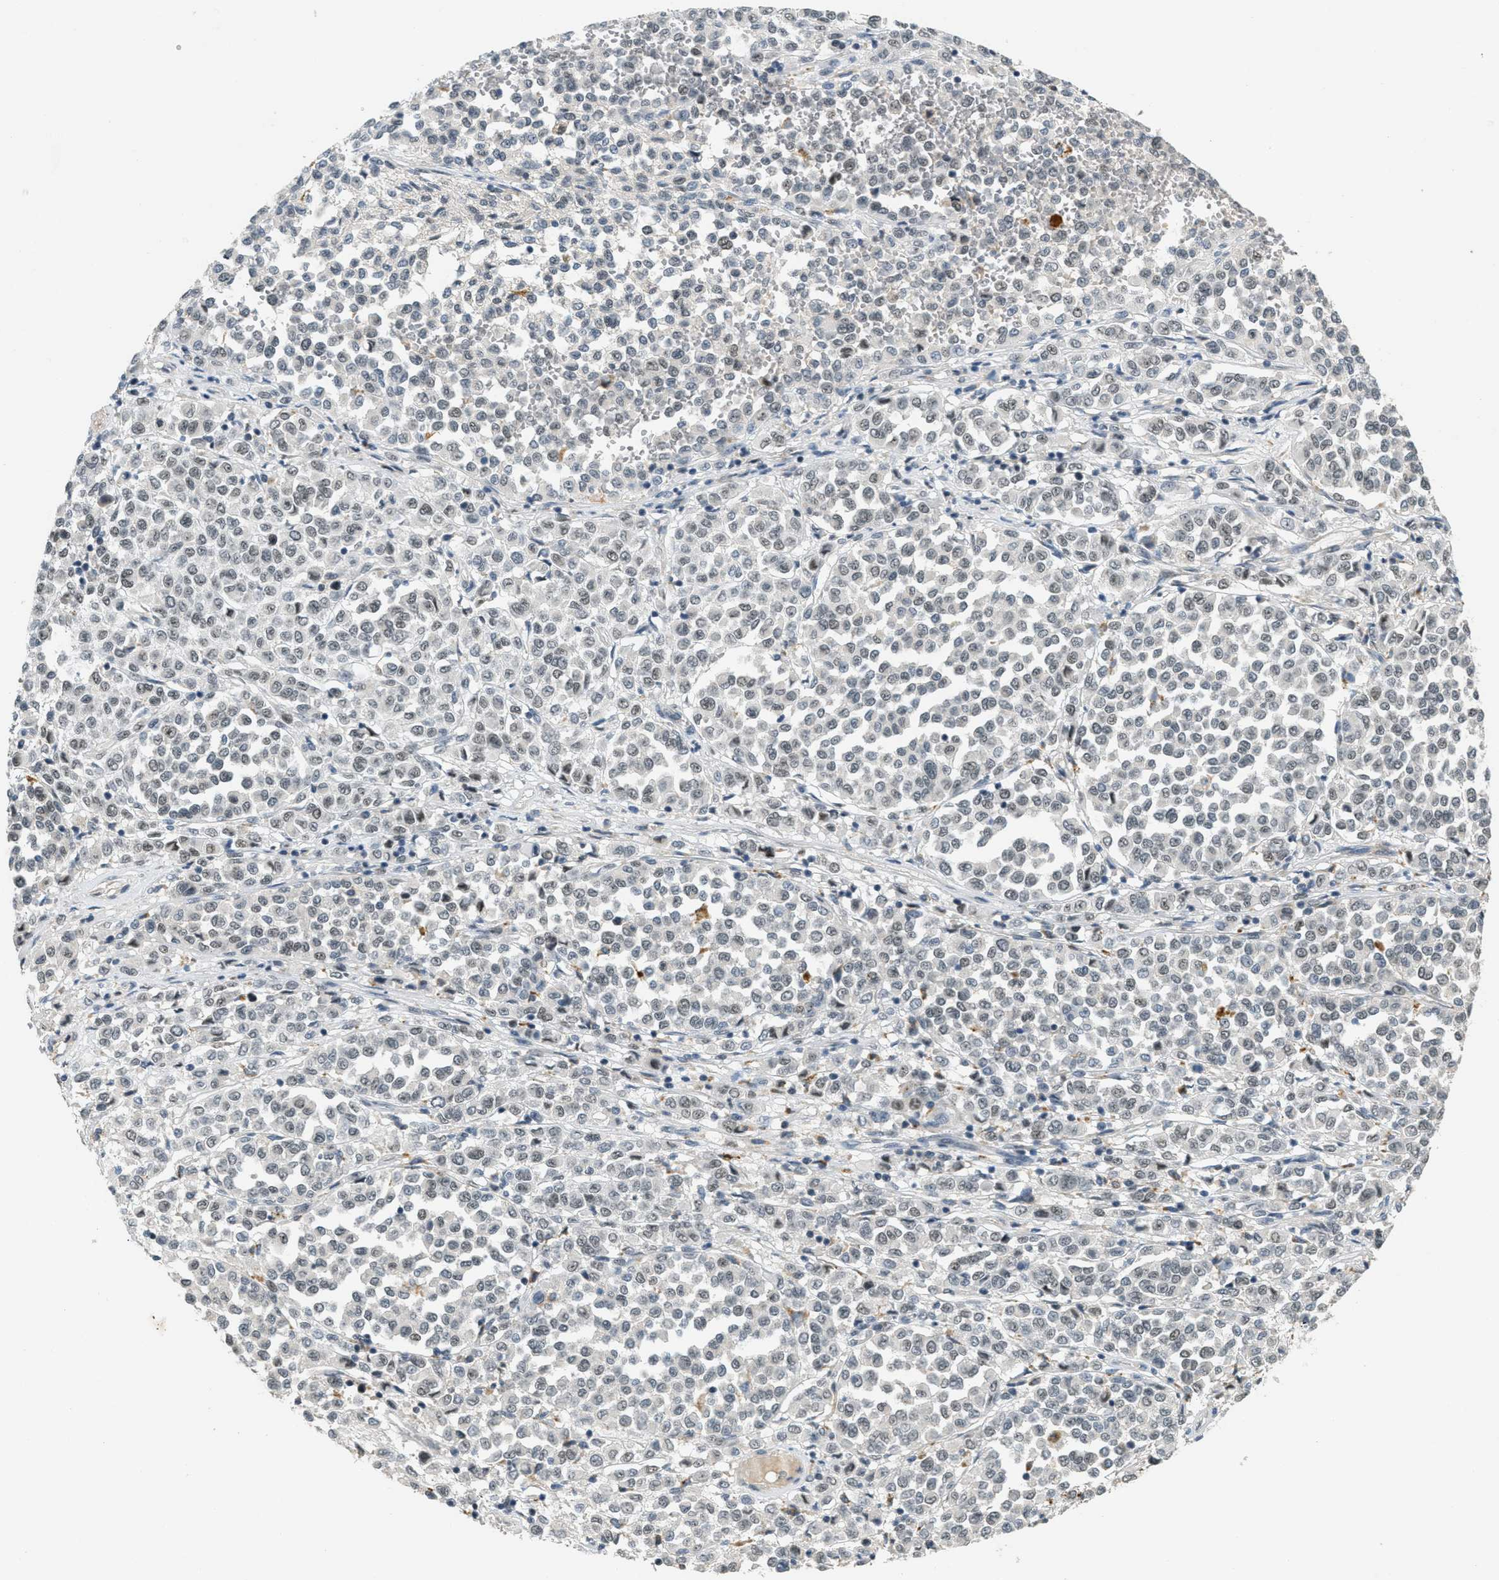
{"staining": {"intensity": "weak", "quantity": "25%-75%", "location": "cytoplasmic/membranous,nuclear"}, "tissue": "melanoma", "cell_type": "Tumor cells", "image_type": "cancer", "snomed": [{"axis": "morphology", "description": "Malignant melanoma, Metastatic site"}, {"axis": "topography", "description": "Pancreas"}], "caption": "Weak cytoplasmic/membranous and nuclear protein positivity is seen in approximately 25%-75% of tumor cells in malignant melanoma (metastatic site).", "gene": "DDX47", "patient": {"sex": "female", "age": 30}}